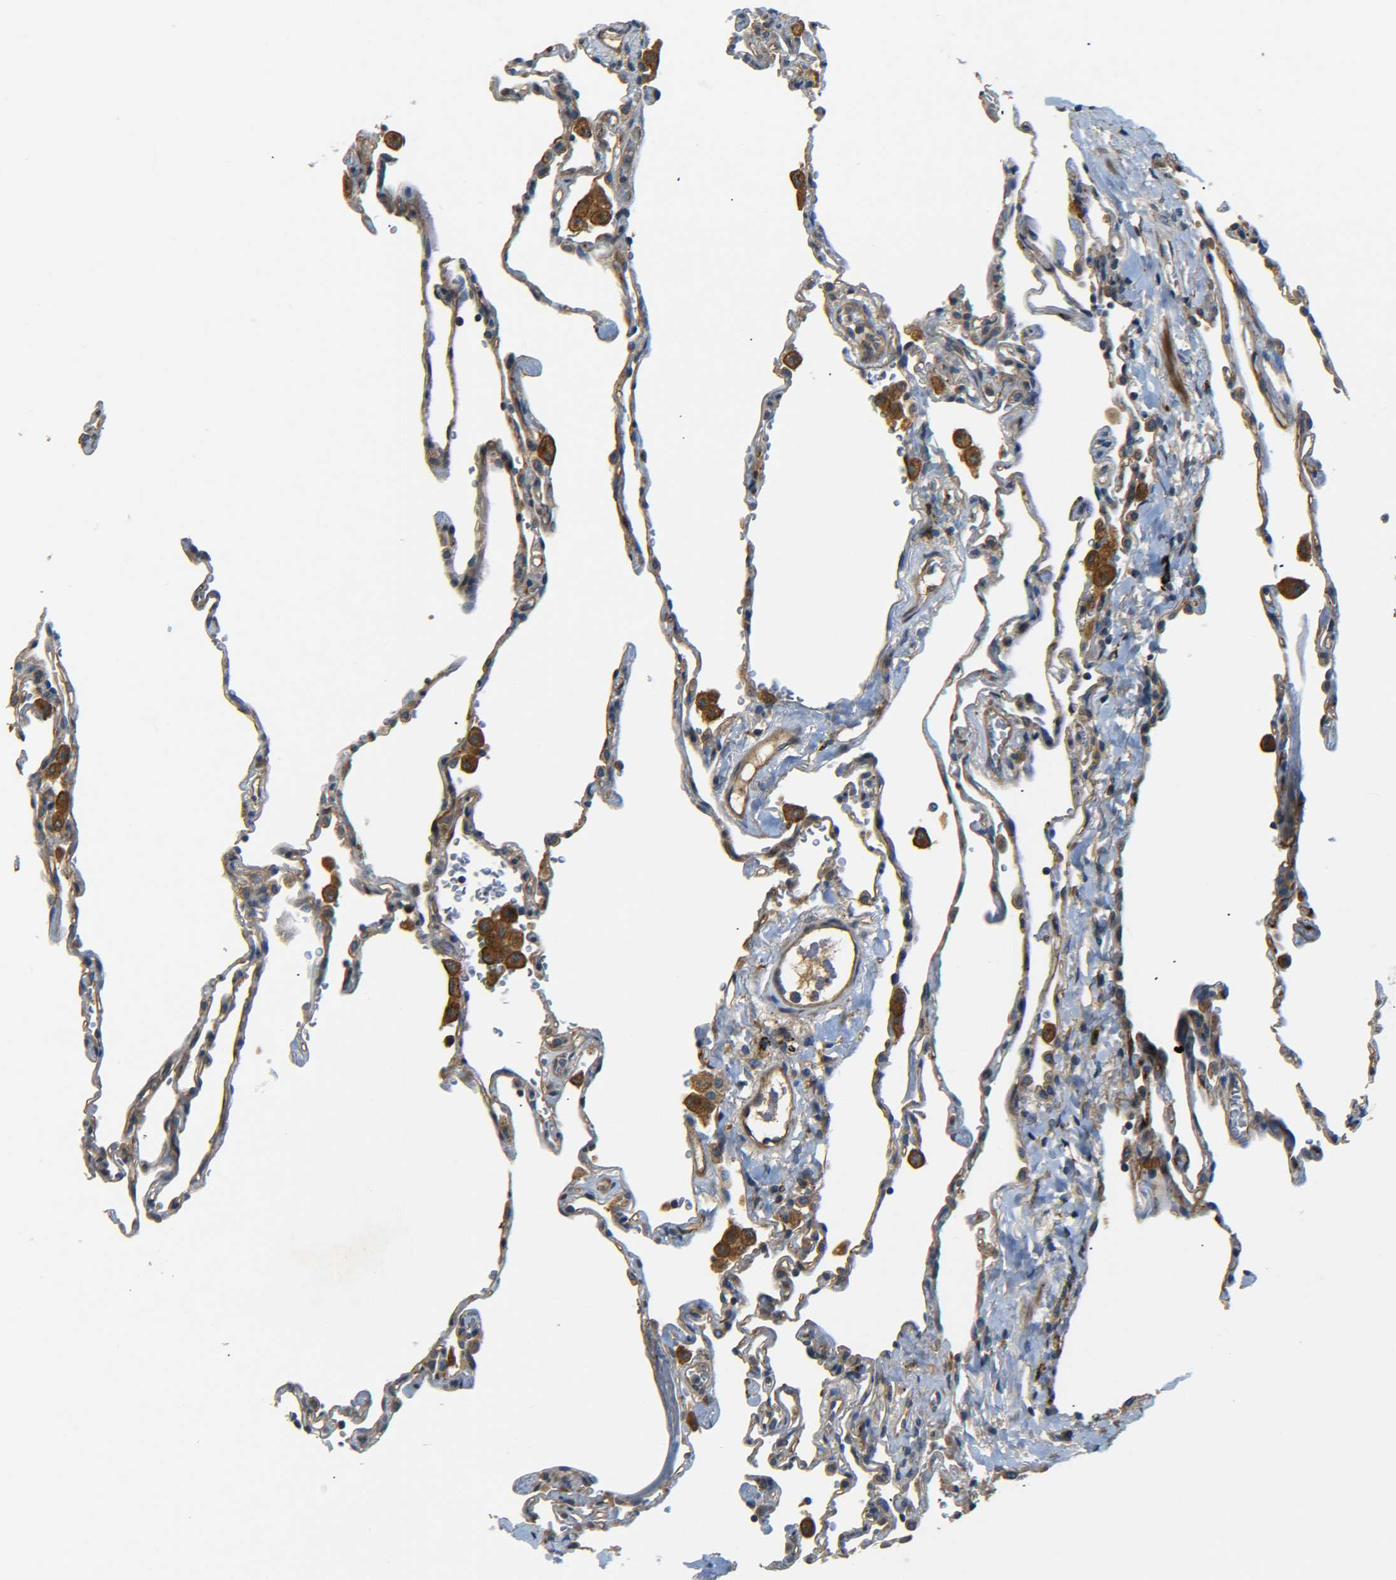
{"staining": {"intensity": "moderate", "quantity": ">75%", "location": "cytoplasmic/membranous"}, "tissue": "lung", "cell_type": "Alveolar cells", "image_type": "normal", "snomed": [{"axis": "morphology", "description": "Normal tissue, NOS"}, {"axis": "topography", "description": "Lung"}], "caption": "Moderate cytoplasmic/membranous staining is appreciated in approximately >75% of alveolar cells in unremarkable lung. The staining is performed using DAB (3,3'-diaminobenzidine) brown chromogen to label protein expression. The nuclei are counter-stained blue using hematoxylin.", "gene": "LRCH3", "patient": {"sex": "male", "age": 59}}